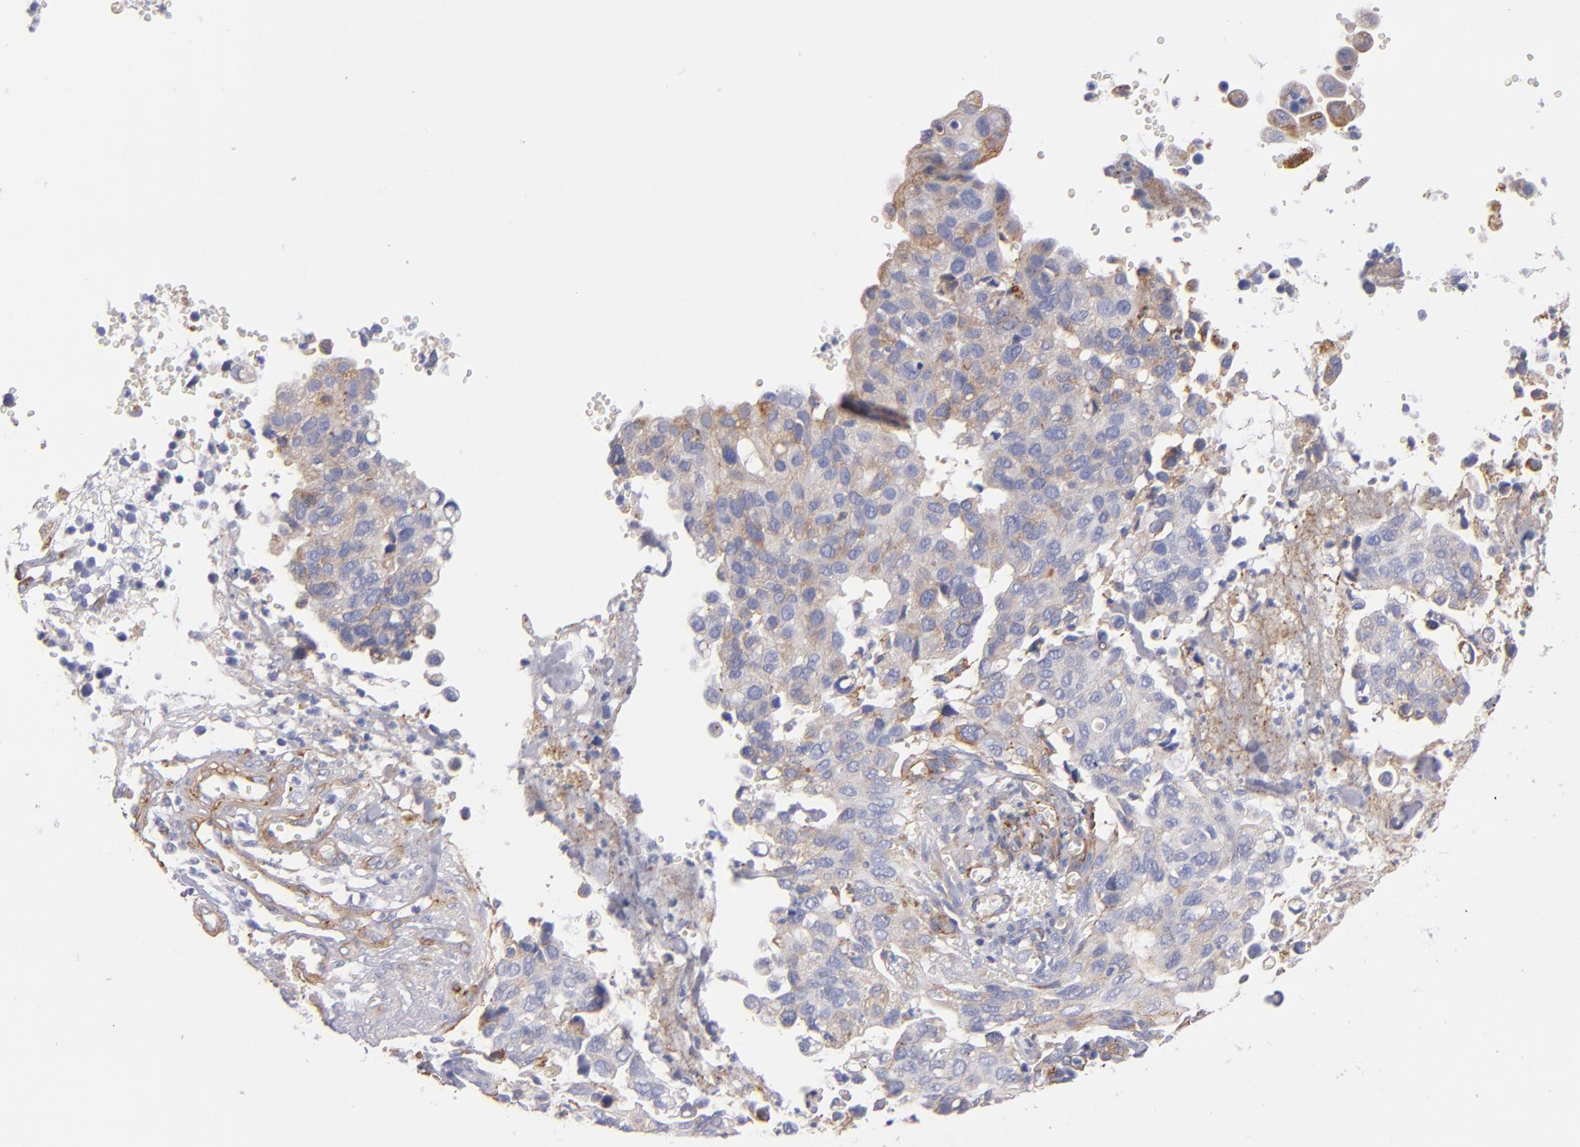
{"staining": {"intensity": "weak", "quantity": ">75%", "location": "cytoplasmic/membranous"}, "tissue": "cervical cancer", "cell_type": "Tumor cells", "image_type": "cancer", "snomed": [{"axis": "morphology", "description": "Normal tissue, NOS"}, {"axis": "morphology", "description": "Squamous cell carcinoma, NOS"}, {"axis": "topography", "description": "Cervix"}], "caption": "Squamous cell carcinoma (cervical) tissue shows weak cytoplasmic/membranous positivity in about >75% of tumor cells (Stains: DAB (3,3'-diaminobenzidine) in brown, nuclei in blue, Microscopy: brightfield microscopy at high magnification).", "gene": "LAMC1", "patient": {"sex": "female", "age": 45}}